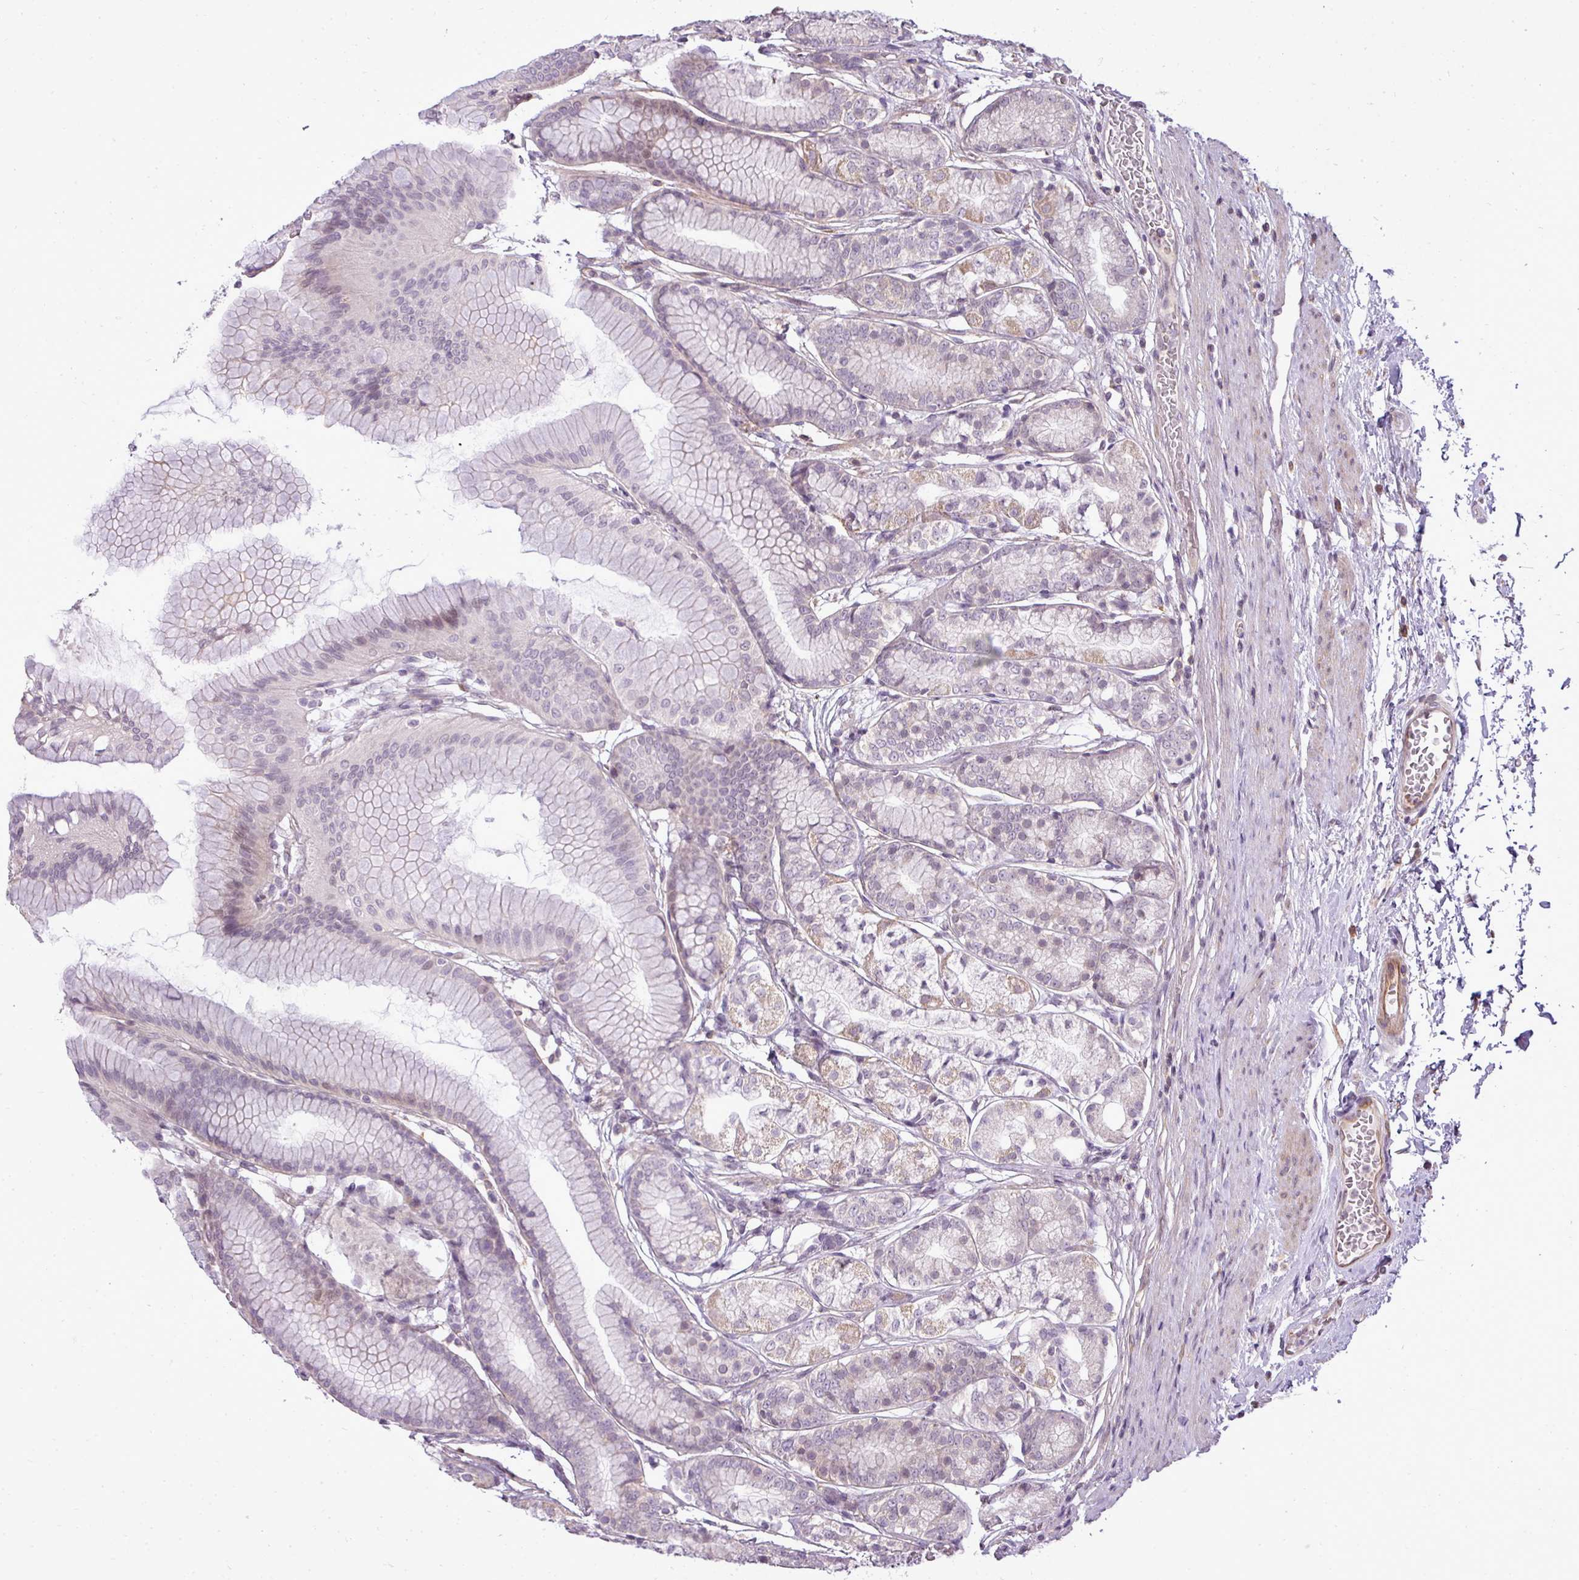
{"staining": {"intensity": "weak", "quantity": "25%-75%", "location": "cytoplasmic/membranous"}, "tissue": "stomach", "cell_type": "Glandular cells", "image_type": "normal", "snomed": [{"axis": "morphology", "description": "Normal tissue, NOS"}, {"axis": "morphology", "description": "Adenocarcinoma, NOS"}, {"axis": "morphology", "description": "Adenocarcinoma, High grade"}, {"axis": "topography", "description": "Stomach, upper"}, {"axis": "topography", "description": "Stomach"}], "caption": "A low amount of weak cytoplasmic/membranous staining is appreciated in approximately 25%-75% of glandular cells in unremarkable stomach.", "gene": "PDRG1", "patient": {"sex": "female", "age": 65}}